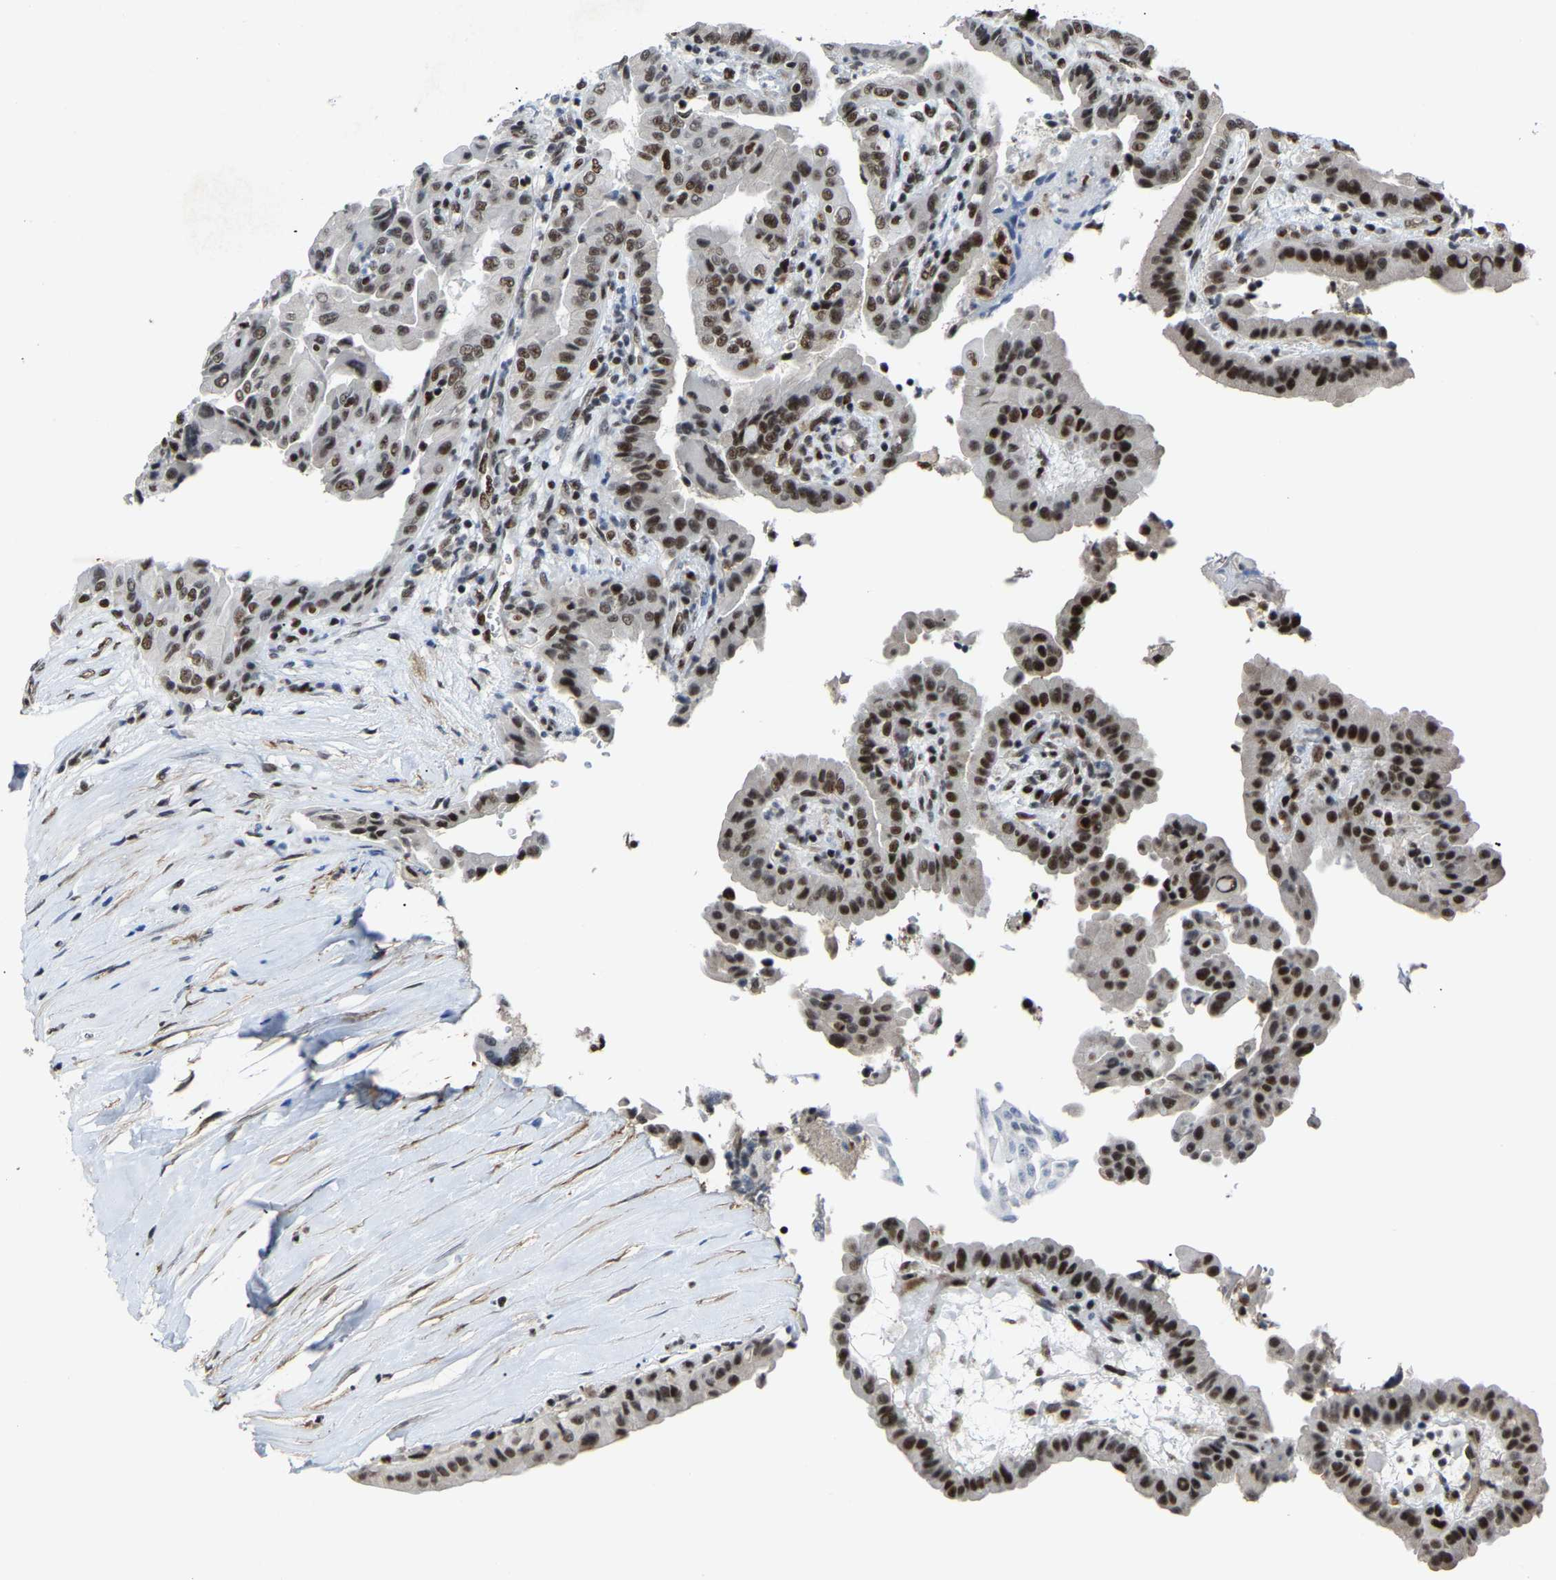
{"staining": {"intensity": "moderate", "quantity": ">75%", "location": "nuclear"}, "tissue": "thyroid cancer", "cell_type": "Tumor cells", "image_type": "cancer", "snomed": [{"axis": "morphology", "description": "Papillary adenocarcinoma, NOS"}, {"axis": "topography", "description": "Thyroid gland"}], "caption": "A high-resolution image shows immunohistochemistry (IHC) staining of thyroid cancer (papillary adenocarcinoma), which demonstrates moderate nuclear expression in about >75% of tumor cells.", "gene": "DDX5", "patient": {"sex": "male", "age": 33}}